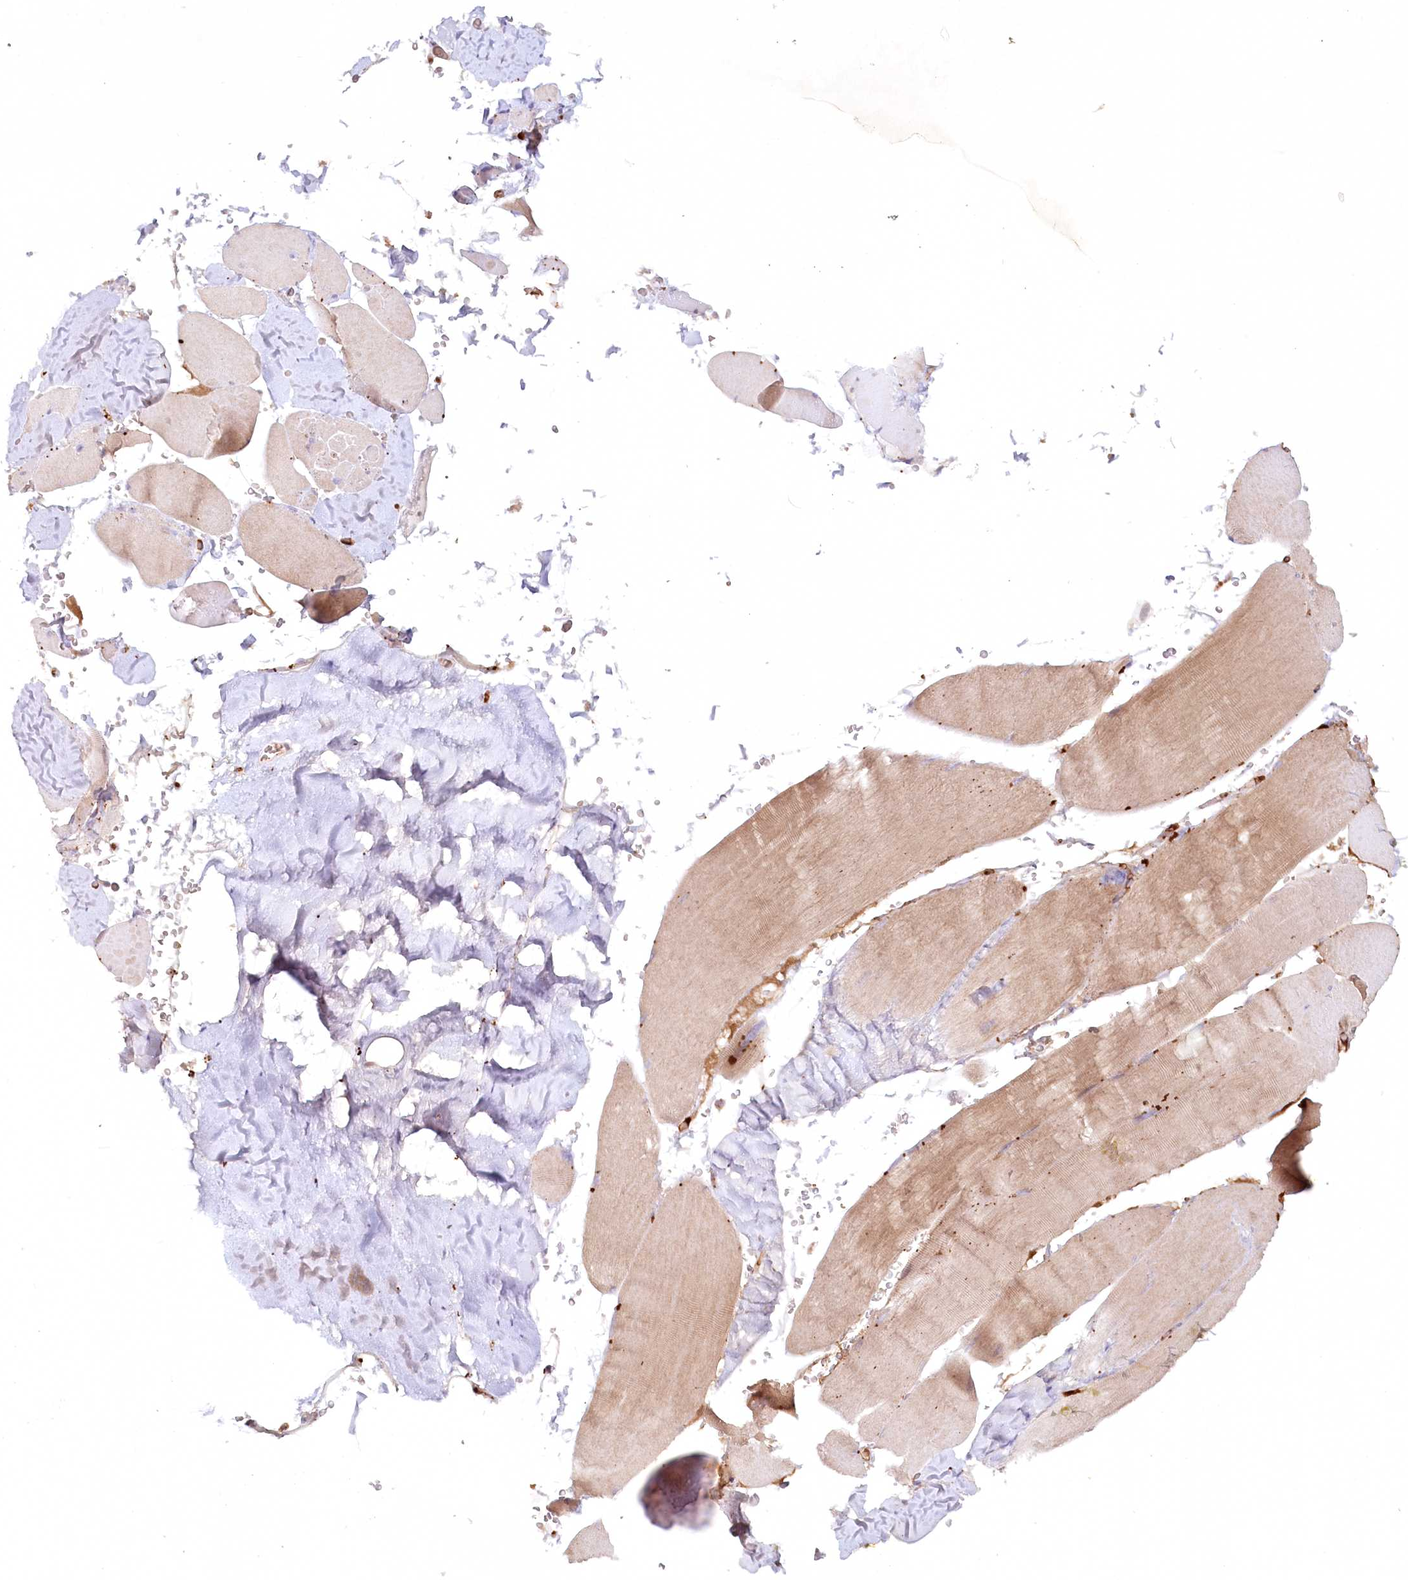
{"staining": {"intensity": "moderate", "quantity": ">75%", "location": "cytoplasmic/membranous"}, "tissue": "skeletal muscle", "cell_type": "Myocytes", "image_type": "normal", "snomed": [{"axis": "morphology", "description": "Normal tissue, NOS"}, {"axis": "topography", "description": "Skeletal muscle"}, {"axis": "topography", "description": "Head-Neck"}], "caption": "A medium amount of moderate cytoplasmic/membranous positivity is appreciated in about >75% of myocytes in unremarkable skeletal muscle. (Stains: DAB in brown, nuclei in blue, Microscopy: brightfield microscopy at high magnification).", "gene": "PSAPL1", "patient": {"sex": "male", "age": 66}}